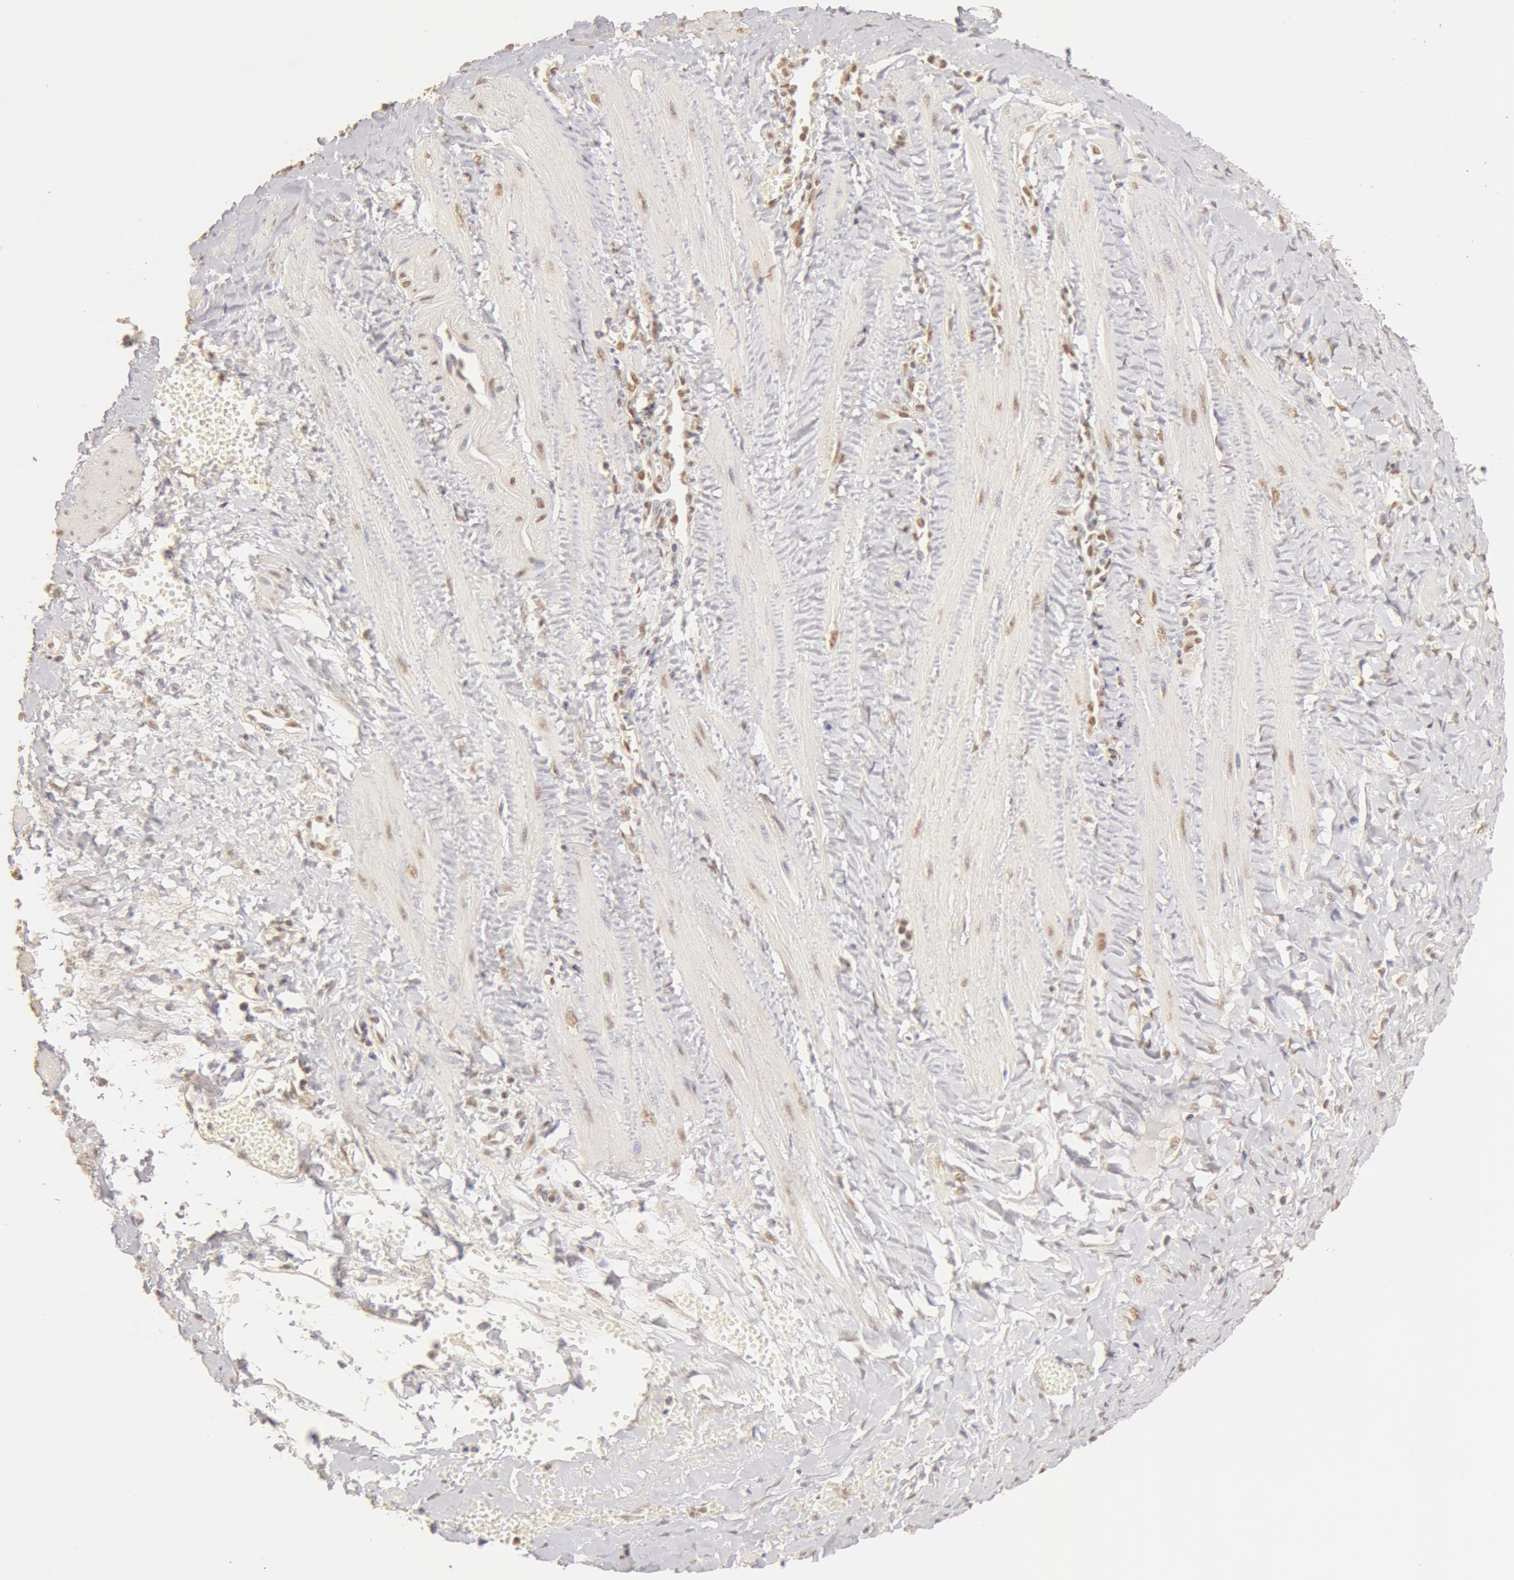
{"staining": {"intensity": "moderate", "quantity": "25%-75%", "location": "nuclear"}, "tissue": "smooth muscle", "cell_type": "Smooth muscle cells", "image_type": "normal", "snomed": [{"axis": "morphology", "description": "Normal tissue, NOS"}, {"axis": "topography", "description": "Uterus"}], "caption": "A medium amount of moderate nuclear positivity is present in approximately 25%-75% of smooth muscle cells in unremarkable smooth muscle. (DAB IHC, brown staining for protein, blue staining for nuclei).", "gene": "SNRNP70", "patient": {"sex": "female", "age": 56}}